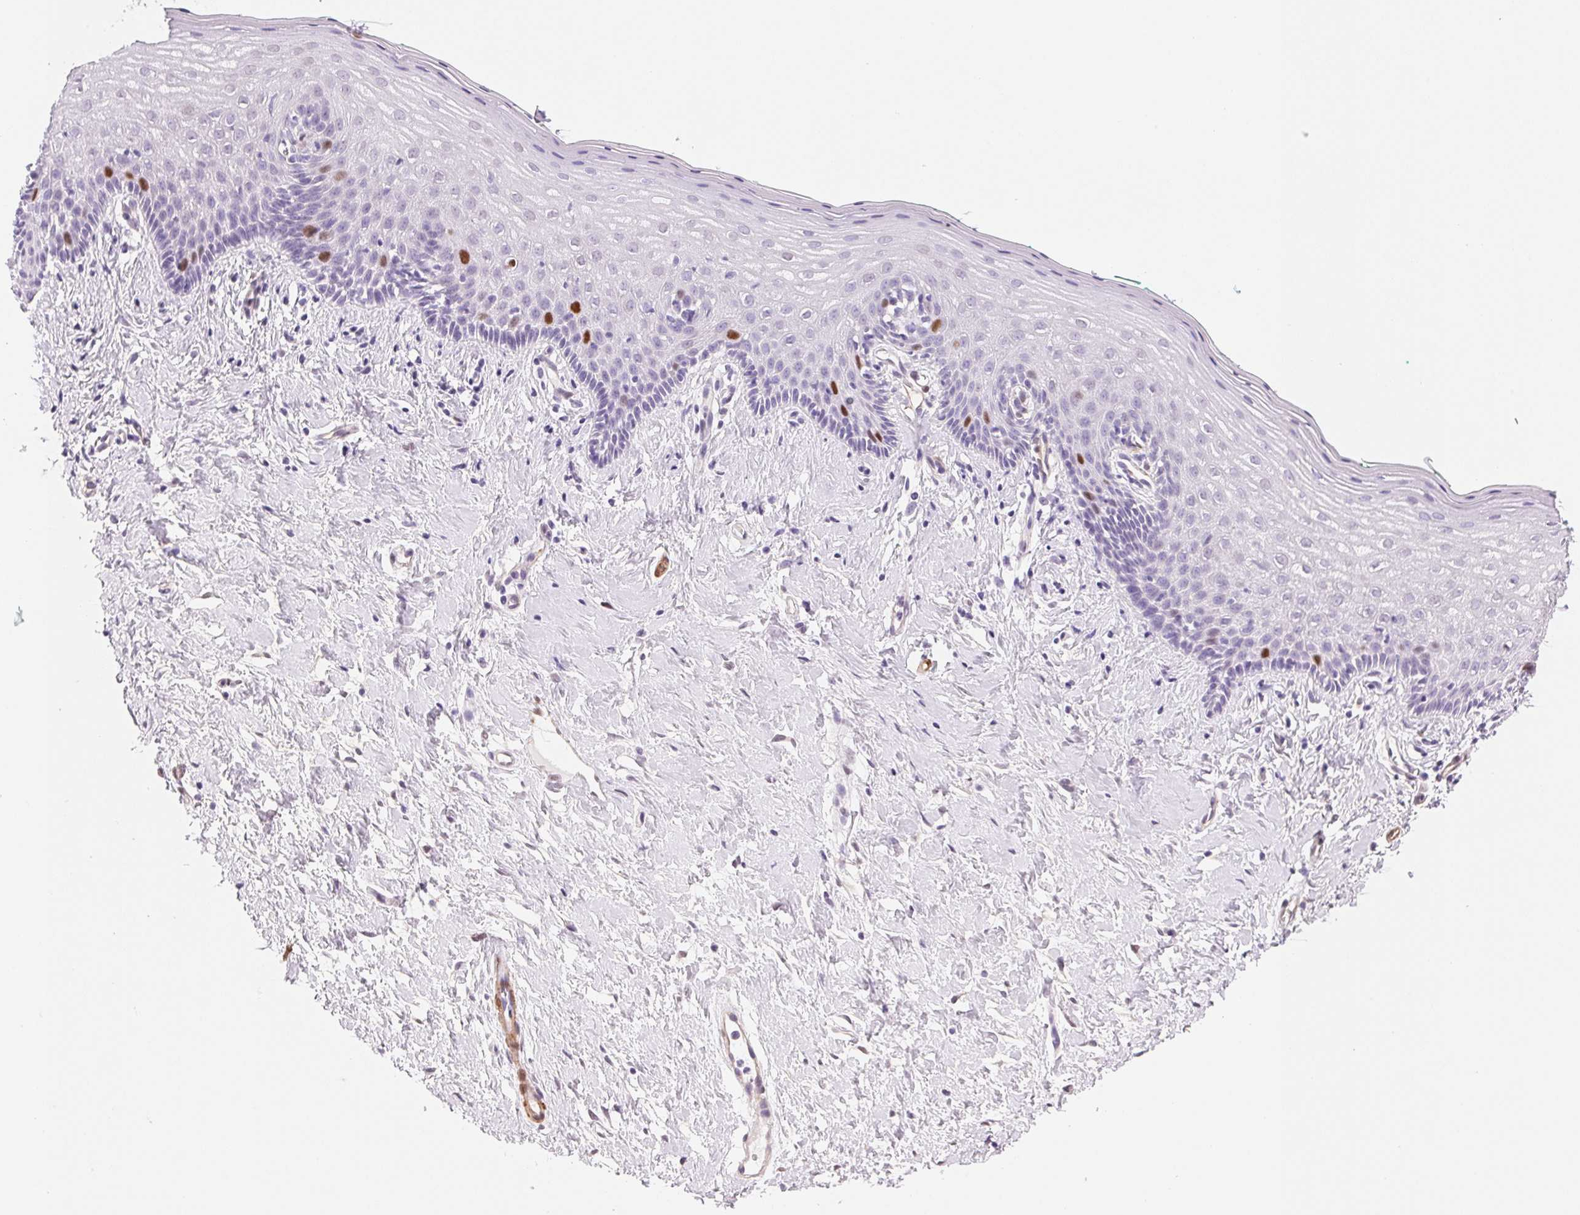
{"staining": {"intensity": "strong", "quantity": "<25%", "location": "nuclear"}, "tissue": "vagina", "cell_type": "Squamous epithelial cells", "image_type": "normal", "snomed": [{"axis": "morphology", "description": "Normal tissue, NOS"}, {"axis": "topography", "description": "Vagina"}], "caption": "Immunohistochemistry (DAB (3,3'-diaminobenzidine)) staining of benign human vagina displays strong nuclear protein staining in about <25% of squamous epithelial cells.", "gene": "SMTN", "patient": {"sex": "female", "age": 42}}